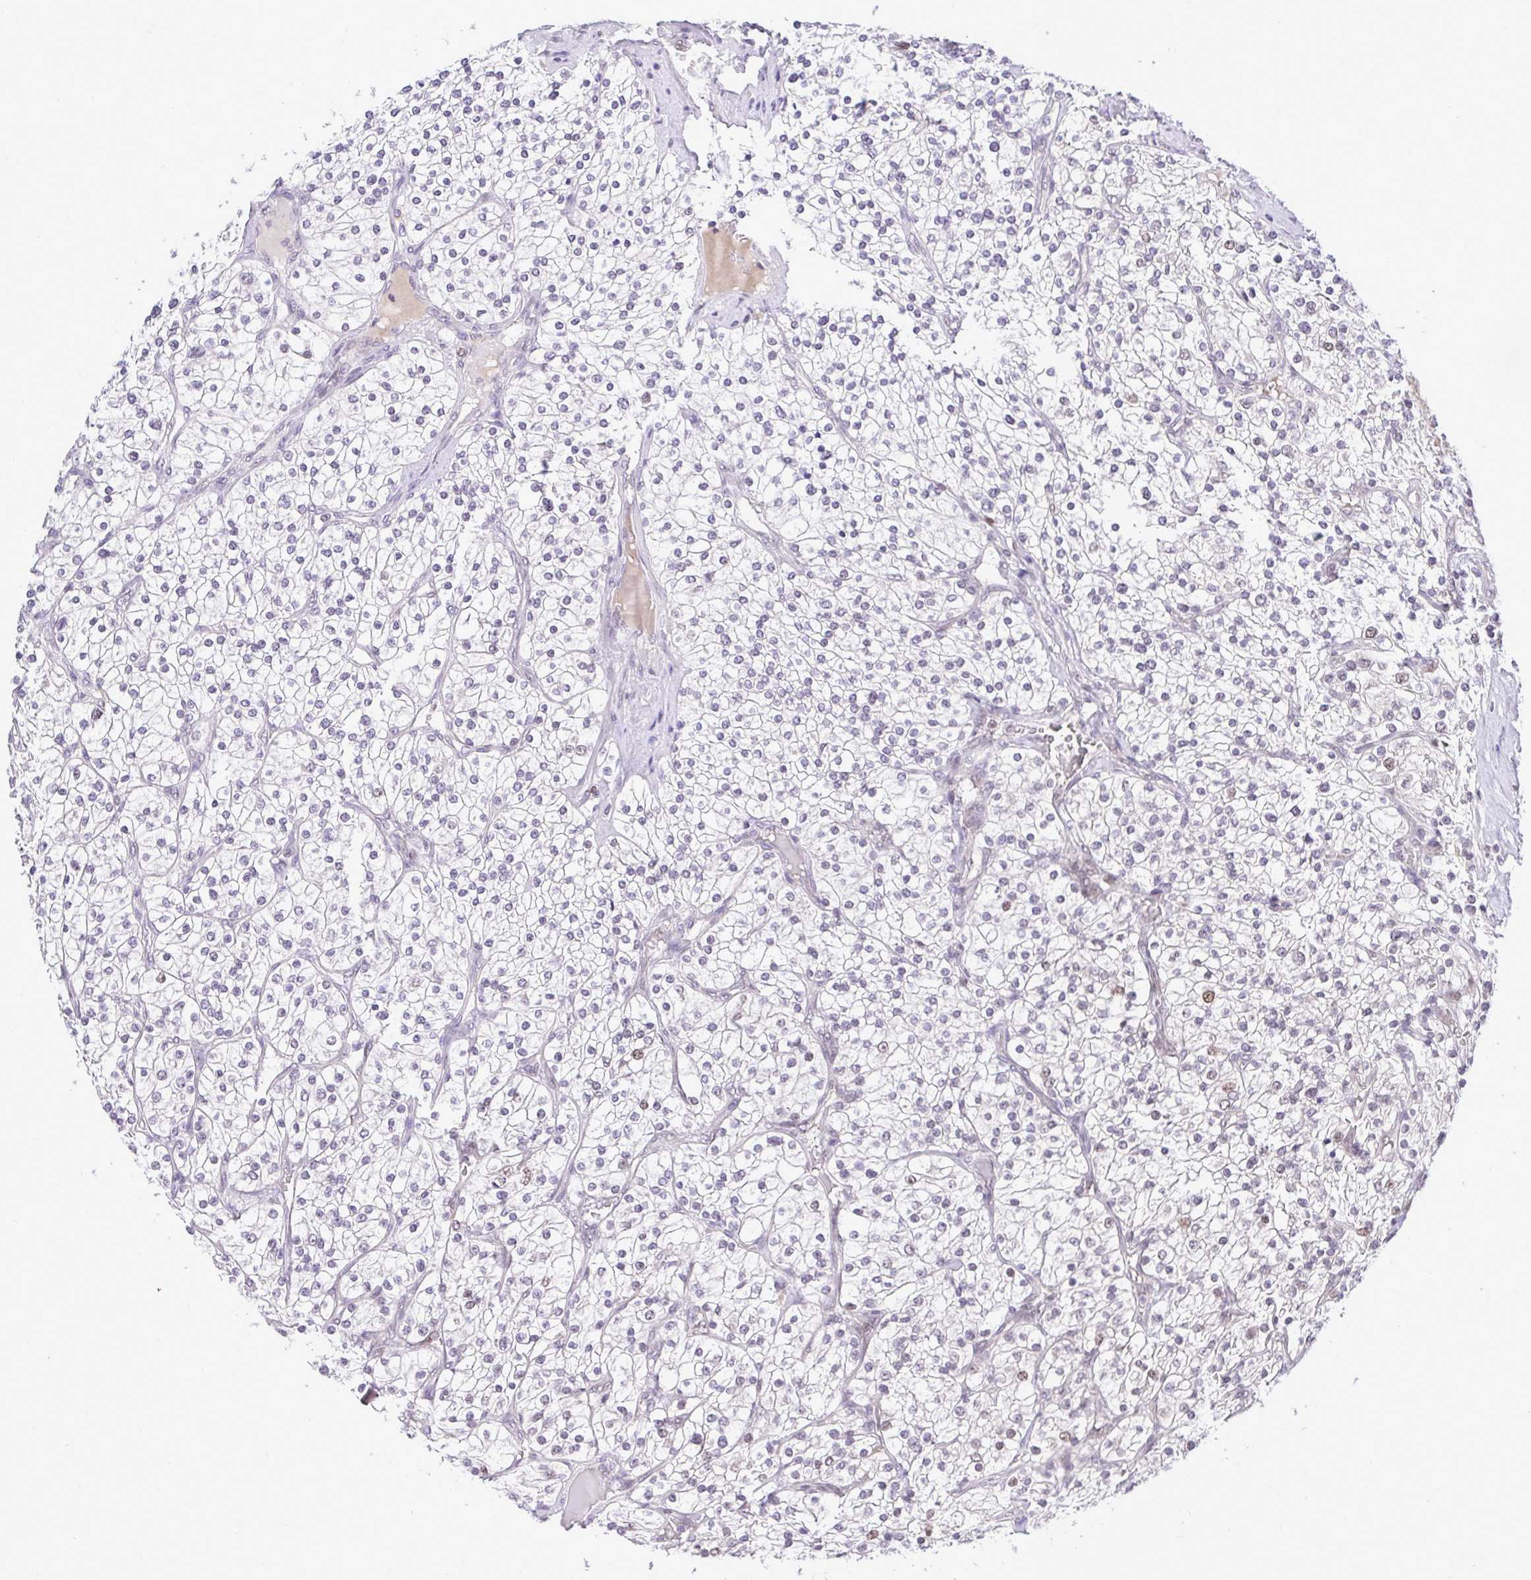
{"staining": {"intensity": "negative", "quantity": "none", "location": "none"}, "tissue": "renal cancer", "cell_type": "Tumor cells", "image_type": "cancer", "snomed": [{"axis": "morphology", "description": "Adenocarcinoma, NOS"}, {"axis": "topography", "description": "Kidney"}], "caption": "Renal adenocarcinoma was stained to show a protein in brown. There is no significant positivity in tumor cells.", "gene": "RFC4", "patient": {"sex": "male", "age": 80}}